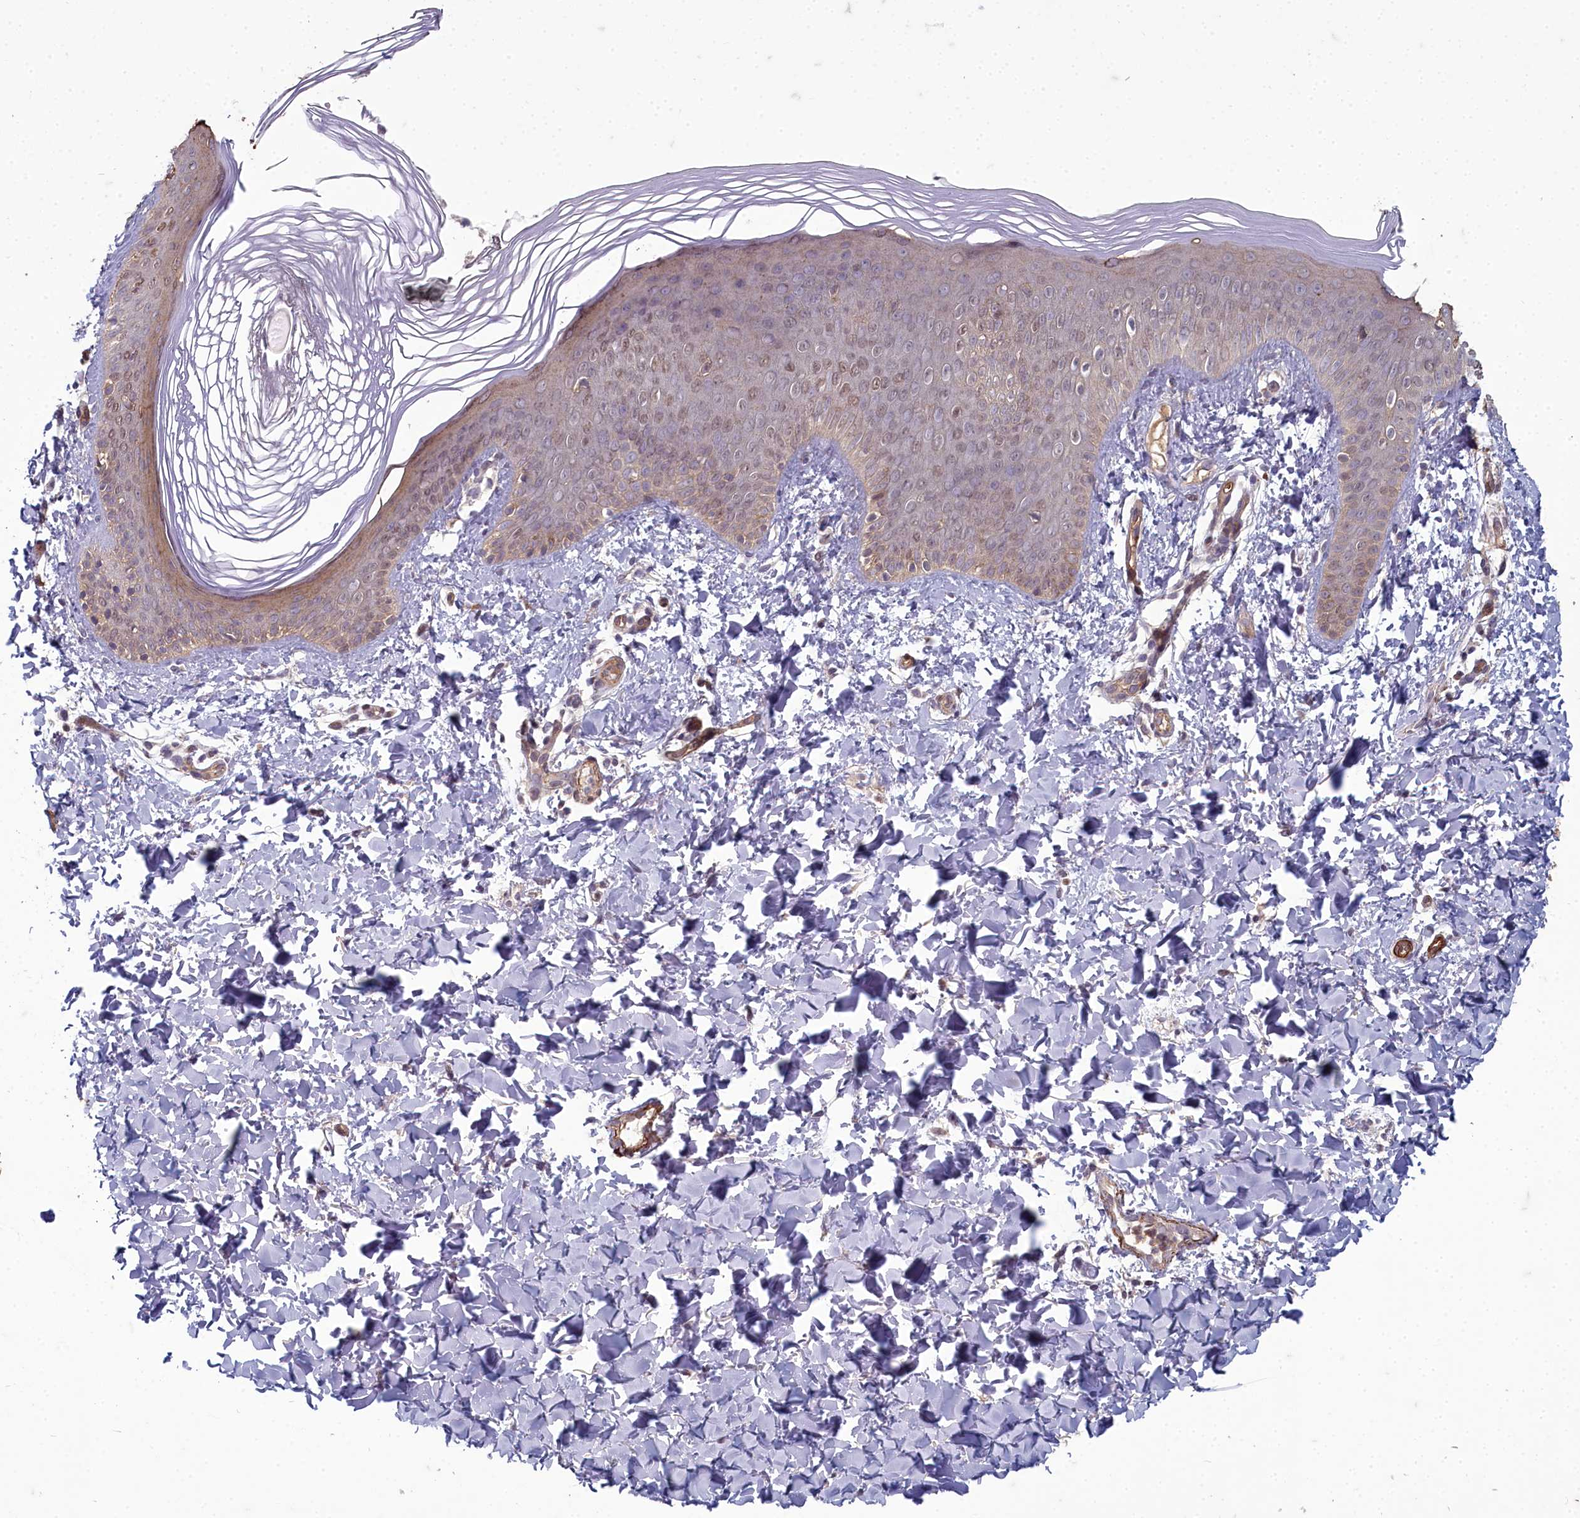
{"staining": {"intensity": "moderate", "quantity": "25%-75%", "location": "cytoplasmic/membranous,nuclear"}, "tissue": "skin", "cell_type": "Epidermal cells", "image_type": "normal", "snomed": [{"axis": "morphology", "description": "Normal tissue, NOS"}, {"axis": "morphology", "description": "Inflammation, NOS"}, {"axis": "topography", "description": "Soft tissue"}, {"axis": "topography", "description": "Anal"}], "caption": "Epidermal cells display medium levels of moderate cytoplasmic/membranous,nuclear expression in approximately 25%-75% of cells in normal human skin. The protein of interest is shown in brown color, while the nuclei are stained blue.", "gene": "ZNF626", "patient": {"sex": "female", "age": 15}}